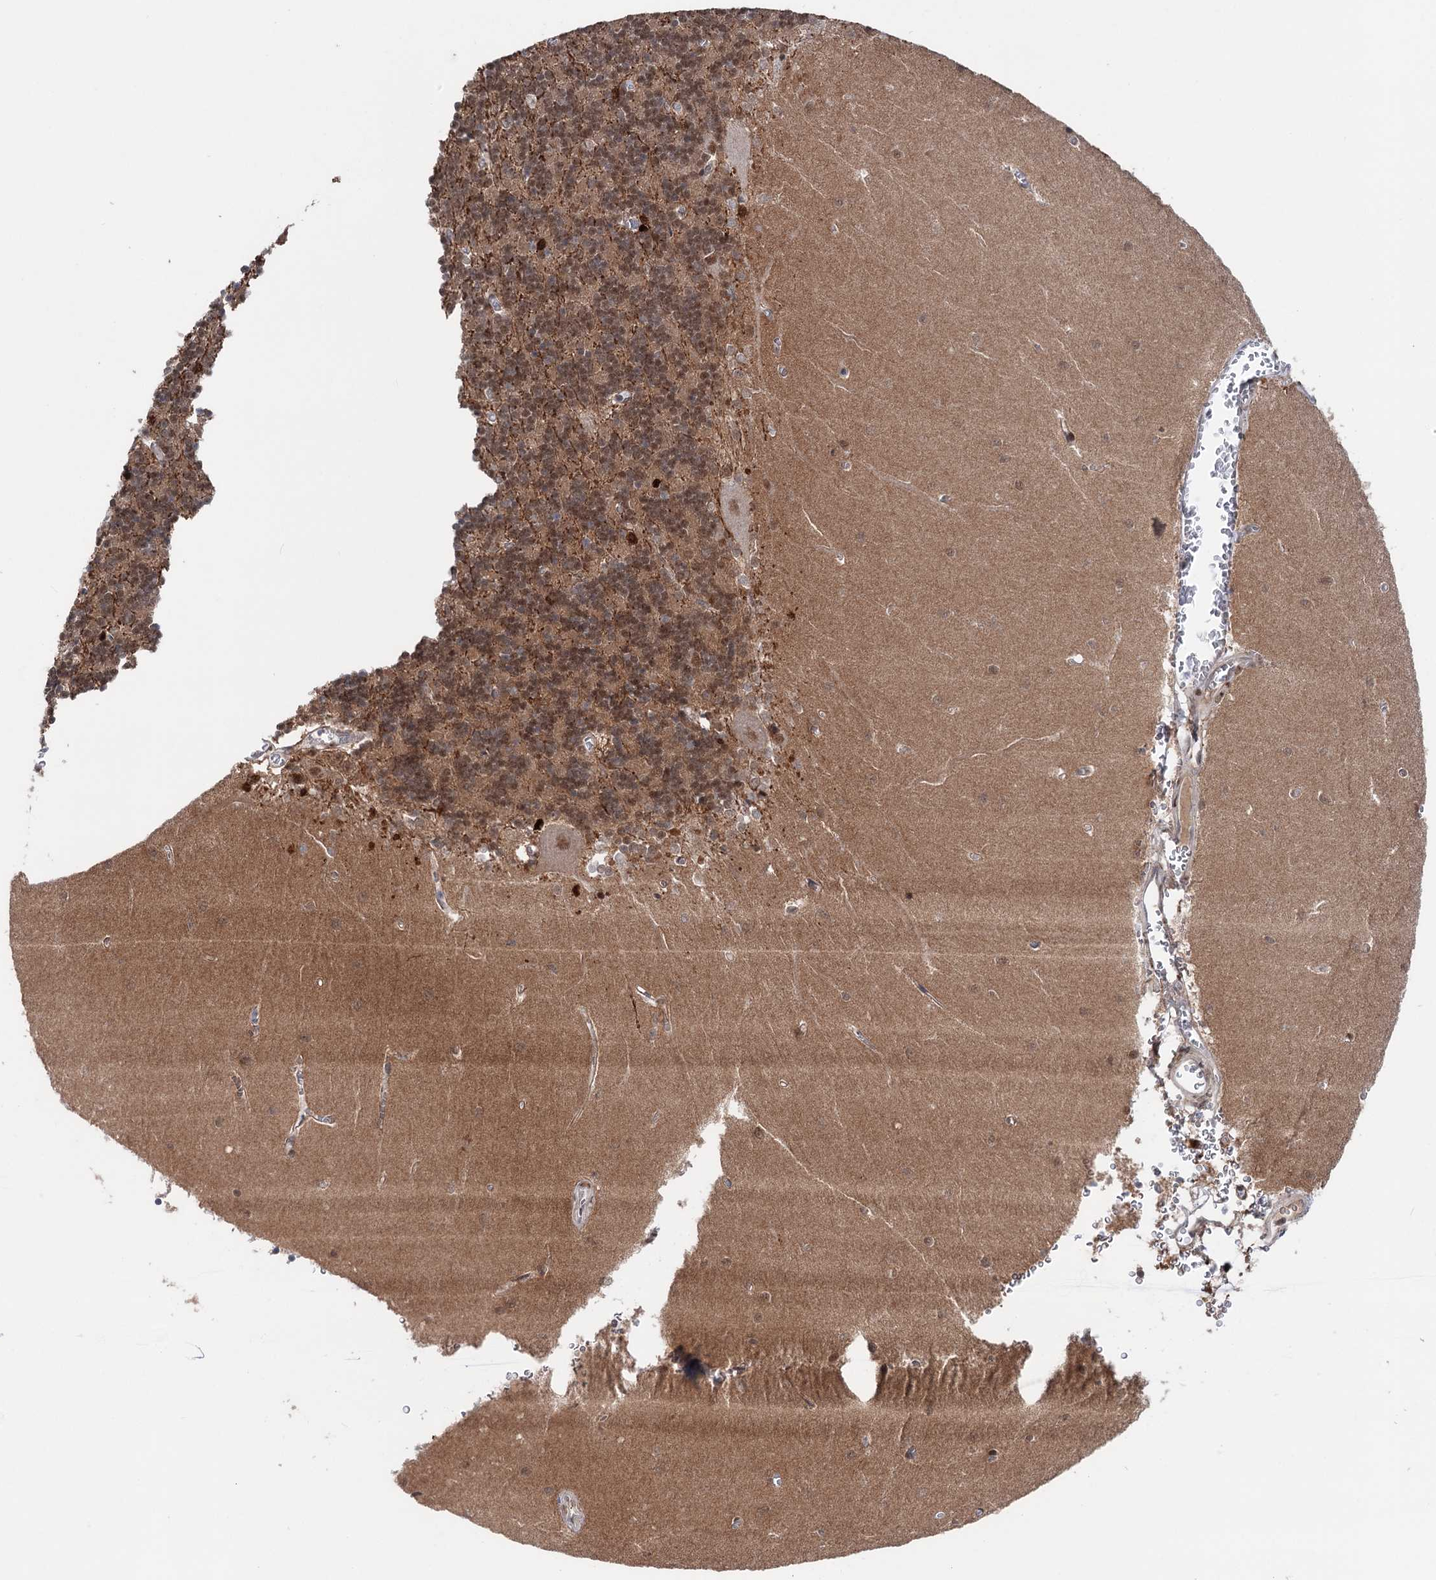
{"staining": {"intensity": "moderate", "quantity": ">75%", "location": "cytoplasmic/membranous,nuclear"}, "tissue": "cerebellum", "cell_type": "Cells in granular layer", "image_type": "normal", "snomed": [{"axis": "morphology", "description": "Normal tissue, NOS"}, {"axis": "topography", "description": "Cerebellum"}], "caption": "The photomicrograph displays immunohistochemical staining of unremarkable cerebellum. There is moderate cytoplasmic/membranous,nuclear expression is seen in about >75% of cells in granular layer.", "gene": "FAM53A", "patient": {"sex": "male", "age": 37}}